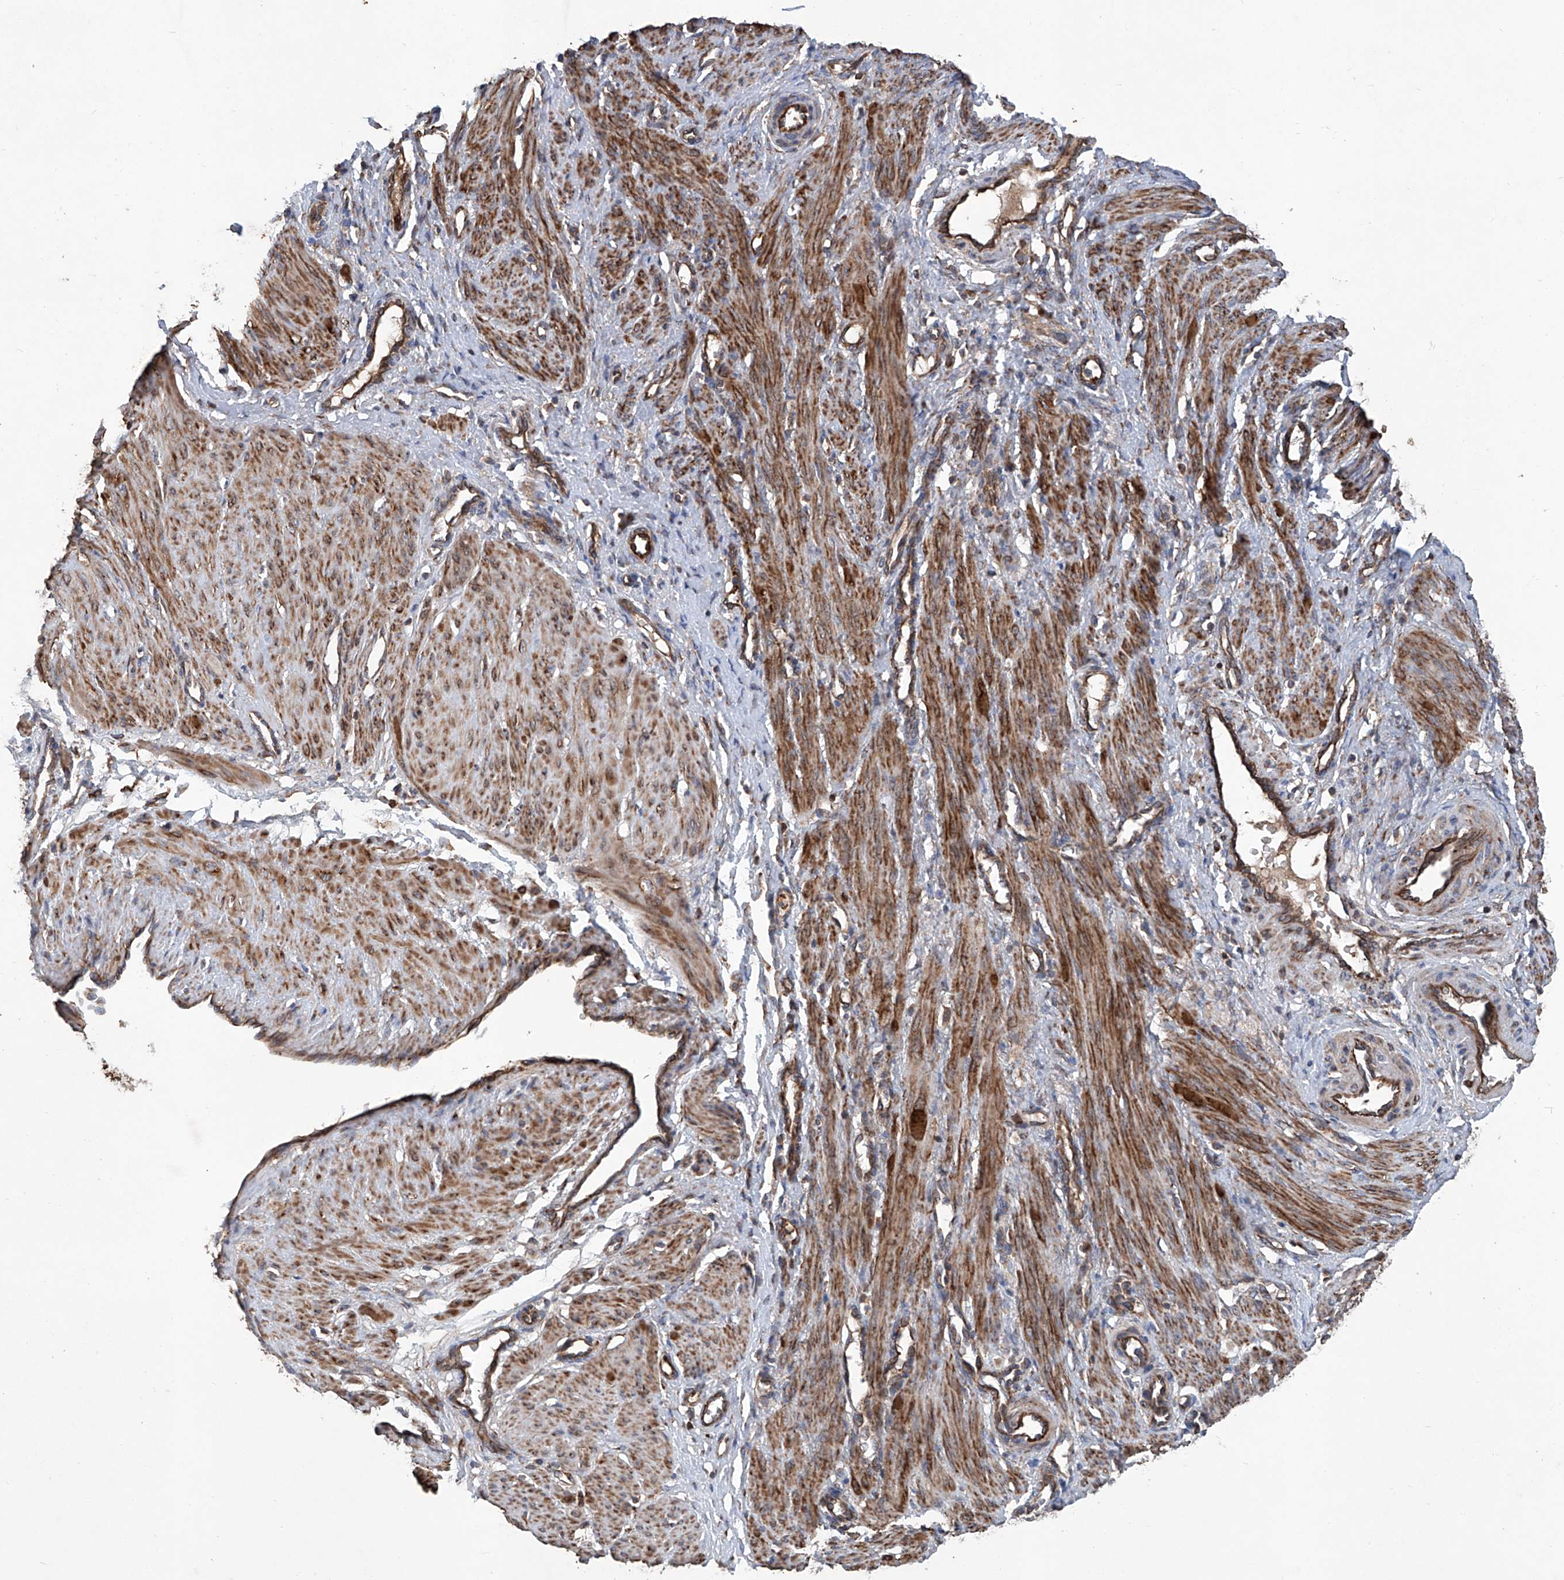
{"staining": {"intensity": "moderate", "quantity": ">75%", "location": "cytoplasmic/membranous"}, "tissue": "smooth muscle", "cell_type": "Smooth muscle cells", "image_type": "normal", "snomed": [{"axis": "morphology", "description": "Normal tissue, NOS"}, {"axis": "topography", "description": "Endometrium"}], "caption": "The immunohistochemical stain labels moderate cytoplasmic/membranous expression in smooth muscle cells of benign smooth muscle.", "gene": "ASCC3", "patient": {"sex": "female", "age": 33}}